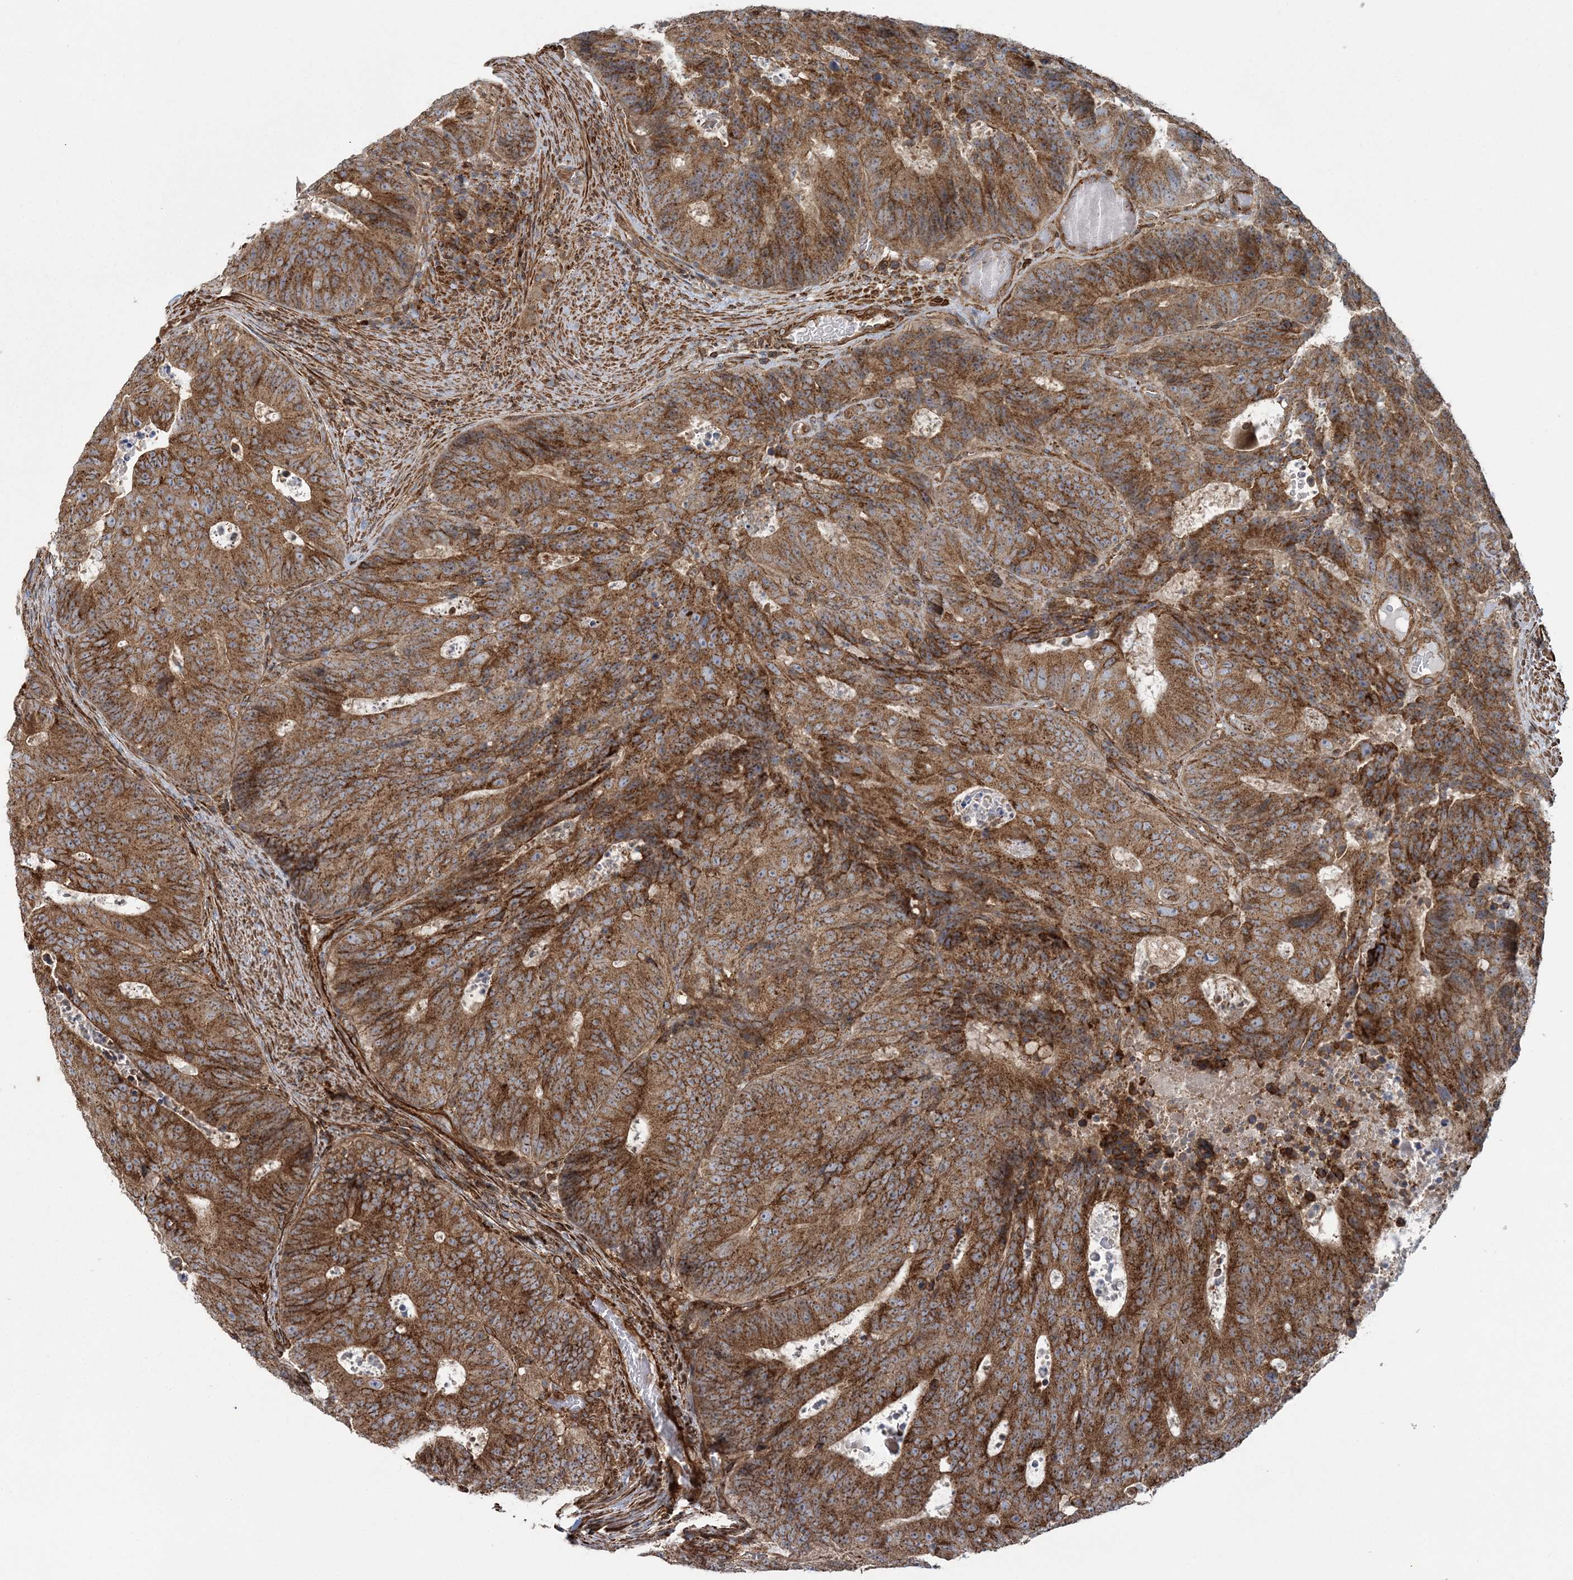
{"staining": {"intensity": "moderate", "quantity": ">75%", "location": "cytoplasmic/membranous"}, "tissue": "colorectal cancer", "cell_type": "Tumor cells", "image_type": "cancer", "snomed": [{"axis": "morphology", "description": "Adenocarcinoma, NOS"}, {"axis": "topography", "description": "Colon"}], "caption": "Immunohistochemical staining of human colorectal adenocarcinoma exhibits medium levels of moderate cytoplasmic/membranous expression in approximately >75% of tumor cells.", "gene": "TRAF3IP2", "patient": {"sex": "male", "age": 87}}